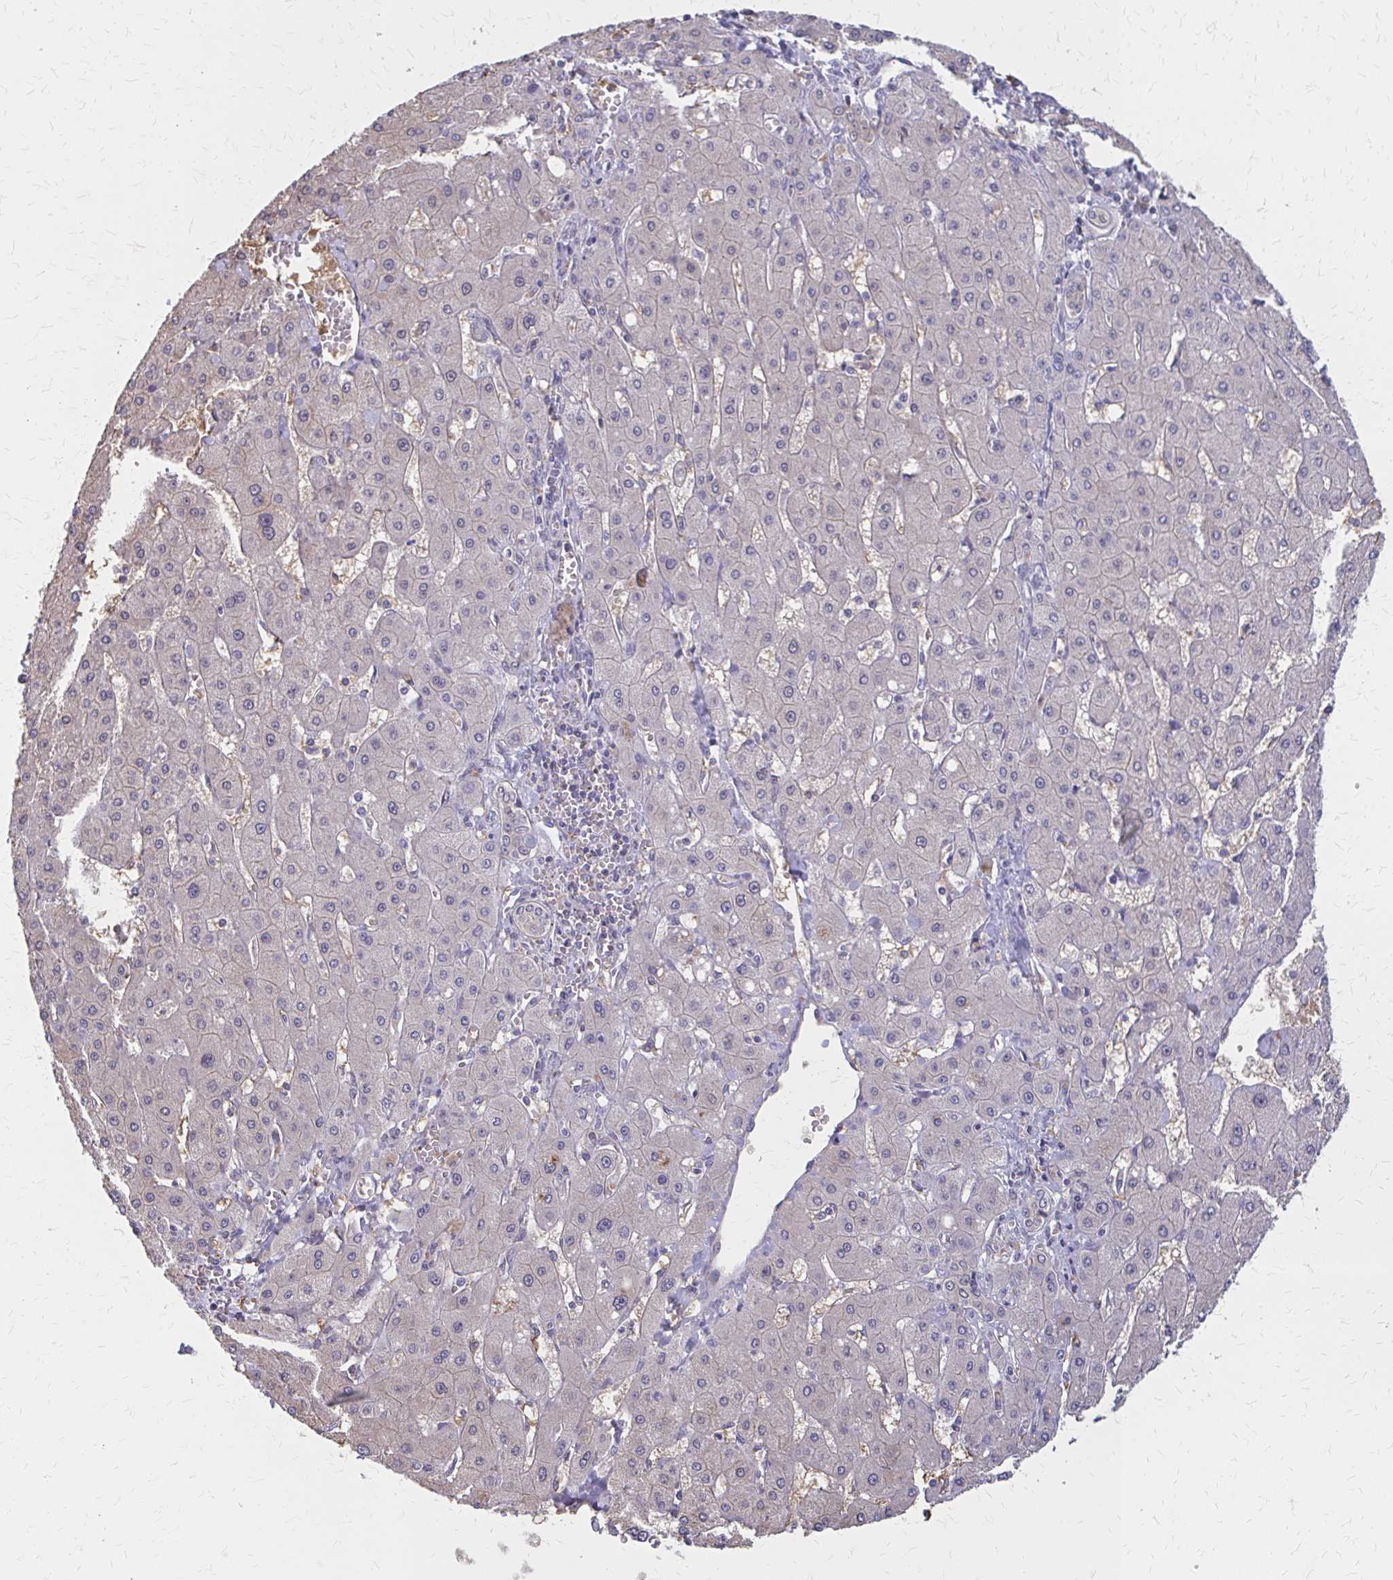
{"staining": {"intensity": "negative", "quantity": "none", "location": "none"}, "tissue": "liver cancer", "cell_type": "Tumor cells", "image_type": "cancer", "snomed": [{"axis": "morphology", "description": "Carcinoma, Hepatocellular, NOS"}, {"axis": "topography", "description": "Liver"}], "caption": "DAB immunohistochemical staining of human liver cancer (hepatocellular carcinoma) displays no significant staining in tumor cells. (Stains: DAB immunohistochemistry (IHC) with hematoxylin counter stain, Microscopy: brightfield microscopy at high magnification).", "gene": "IFI44L", "patient": {"sex": "male", "age": 72}}